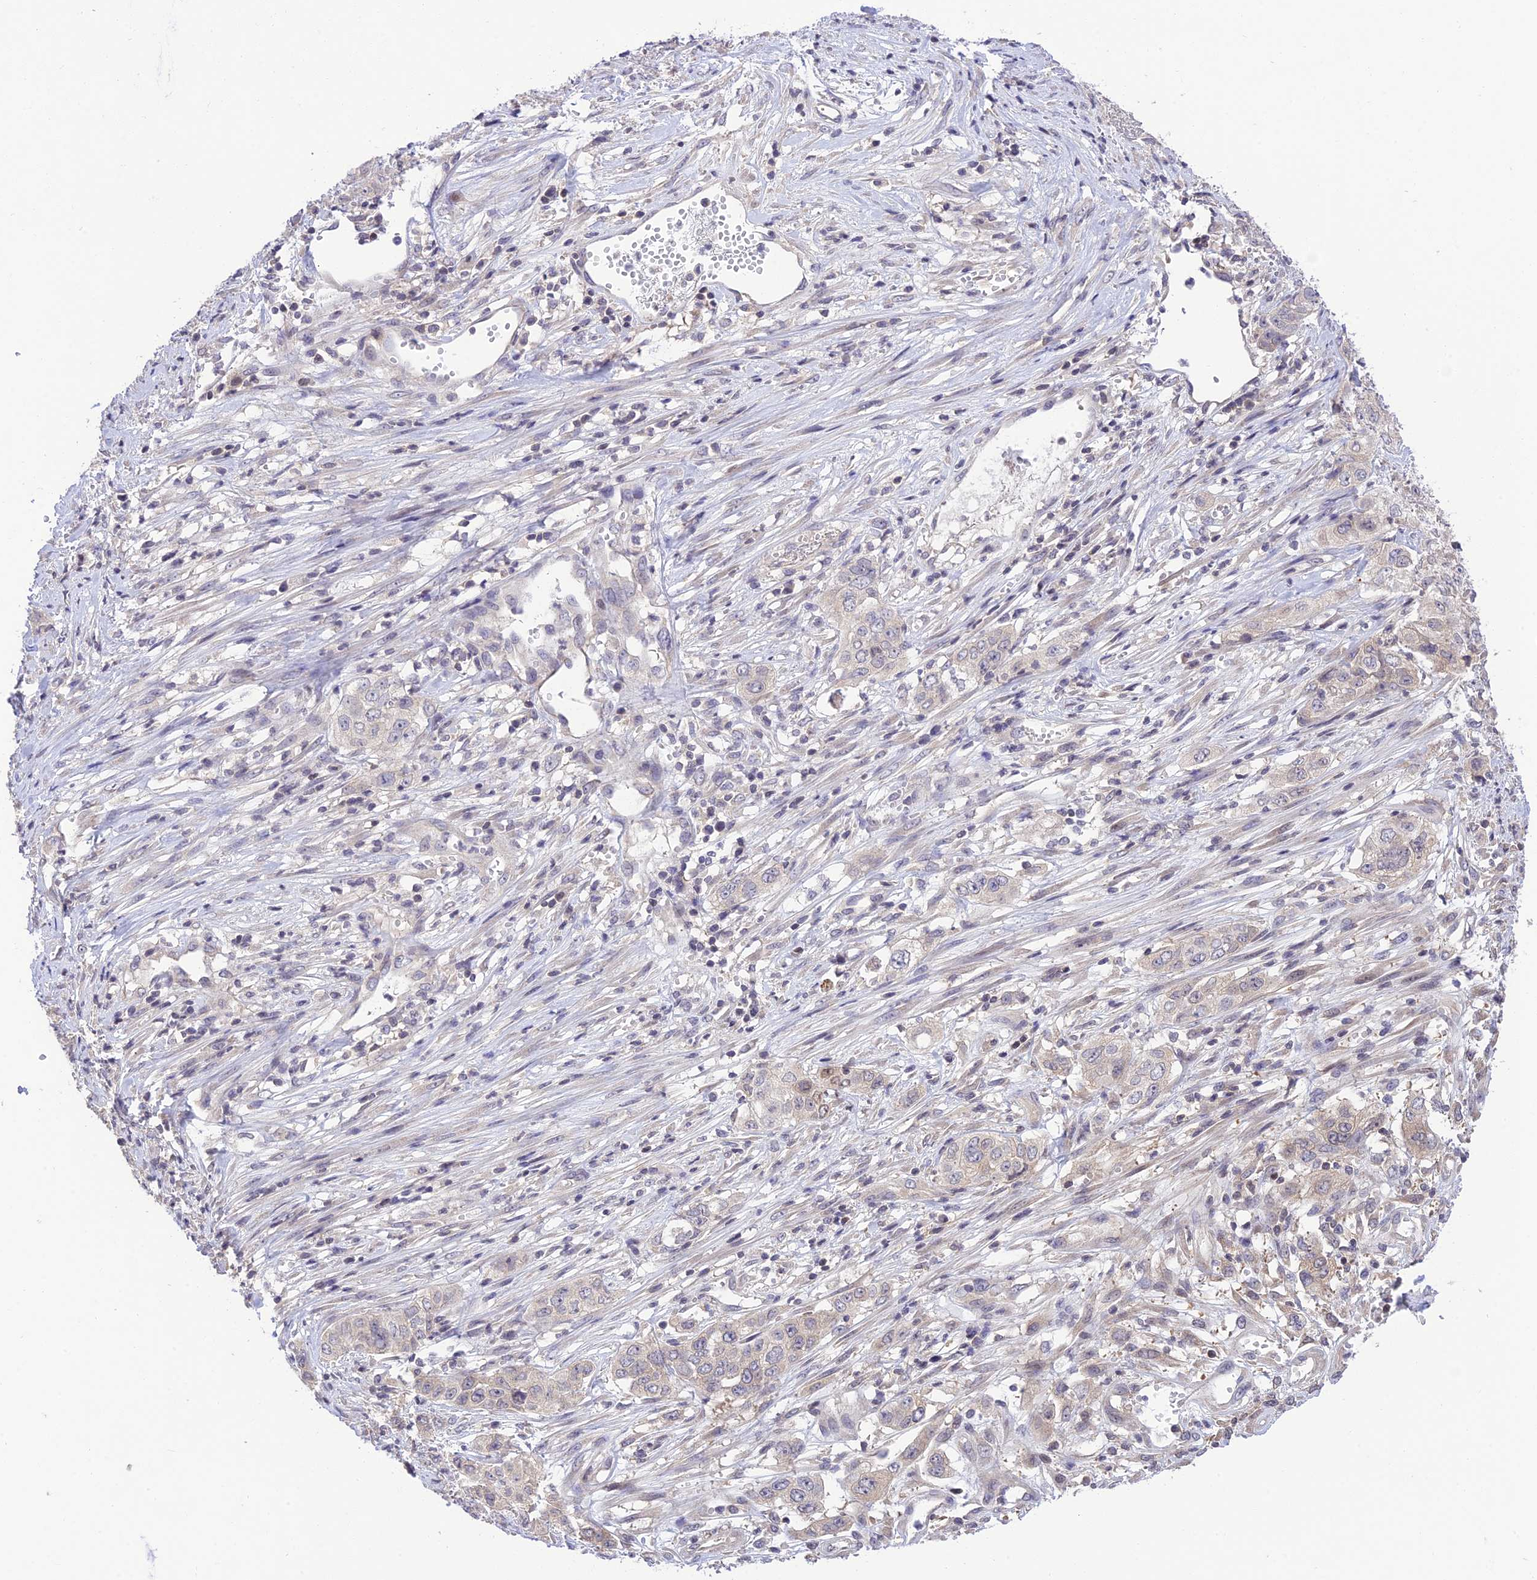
{"staining": {"intensity": "weak", "quantity": "25%-75%", "location": "cytoplasmic/membranous"}, "tissue": "stomach cancer", "cell_type": "Tumor cells", "image_type": "cancer", "snomed": [{"axis": "morphology", "description": "Adenocarcinoma, NOS"}, {"axis": "topography", "description": "Stomach, upper"}], "caption": "IHC micrograph of neoplastic tissue: stomach cancer (adenocarcinoma) stained using immunohistochemistry (IHC) demonstrates low levels of weak protein expression localized specifically in the cytoplasmic/membranous of tumor cells, appearing as a cytoplasmic/membranous brown color.", "gene": "TEKT1", "patient": {"sex": "male", "age": 62}}